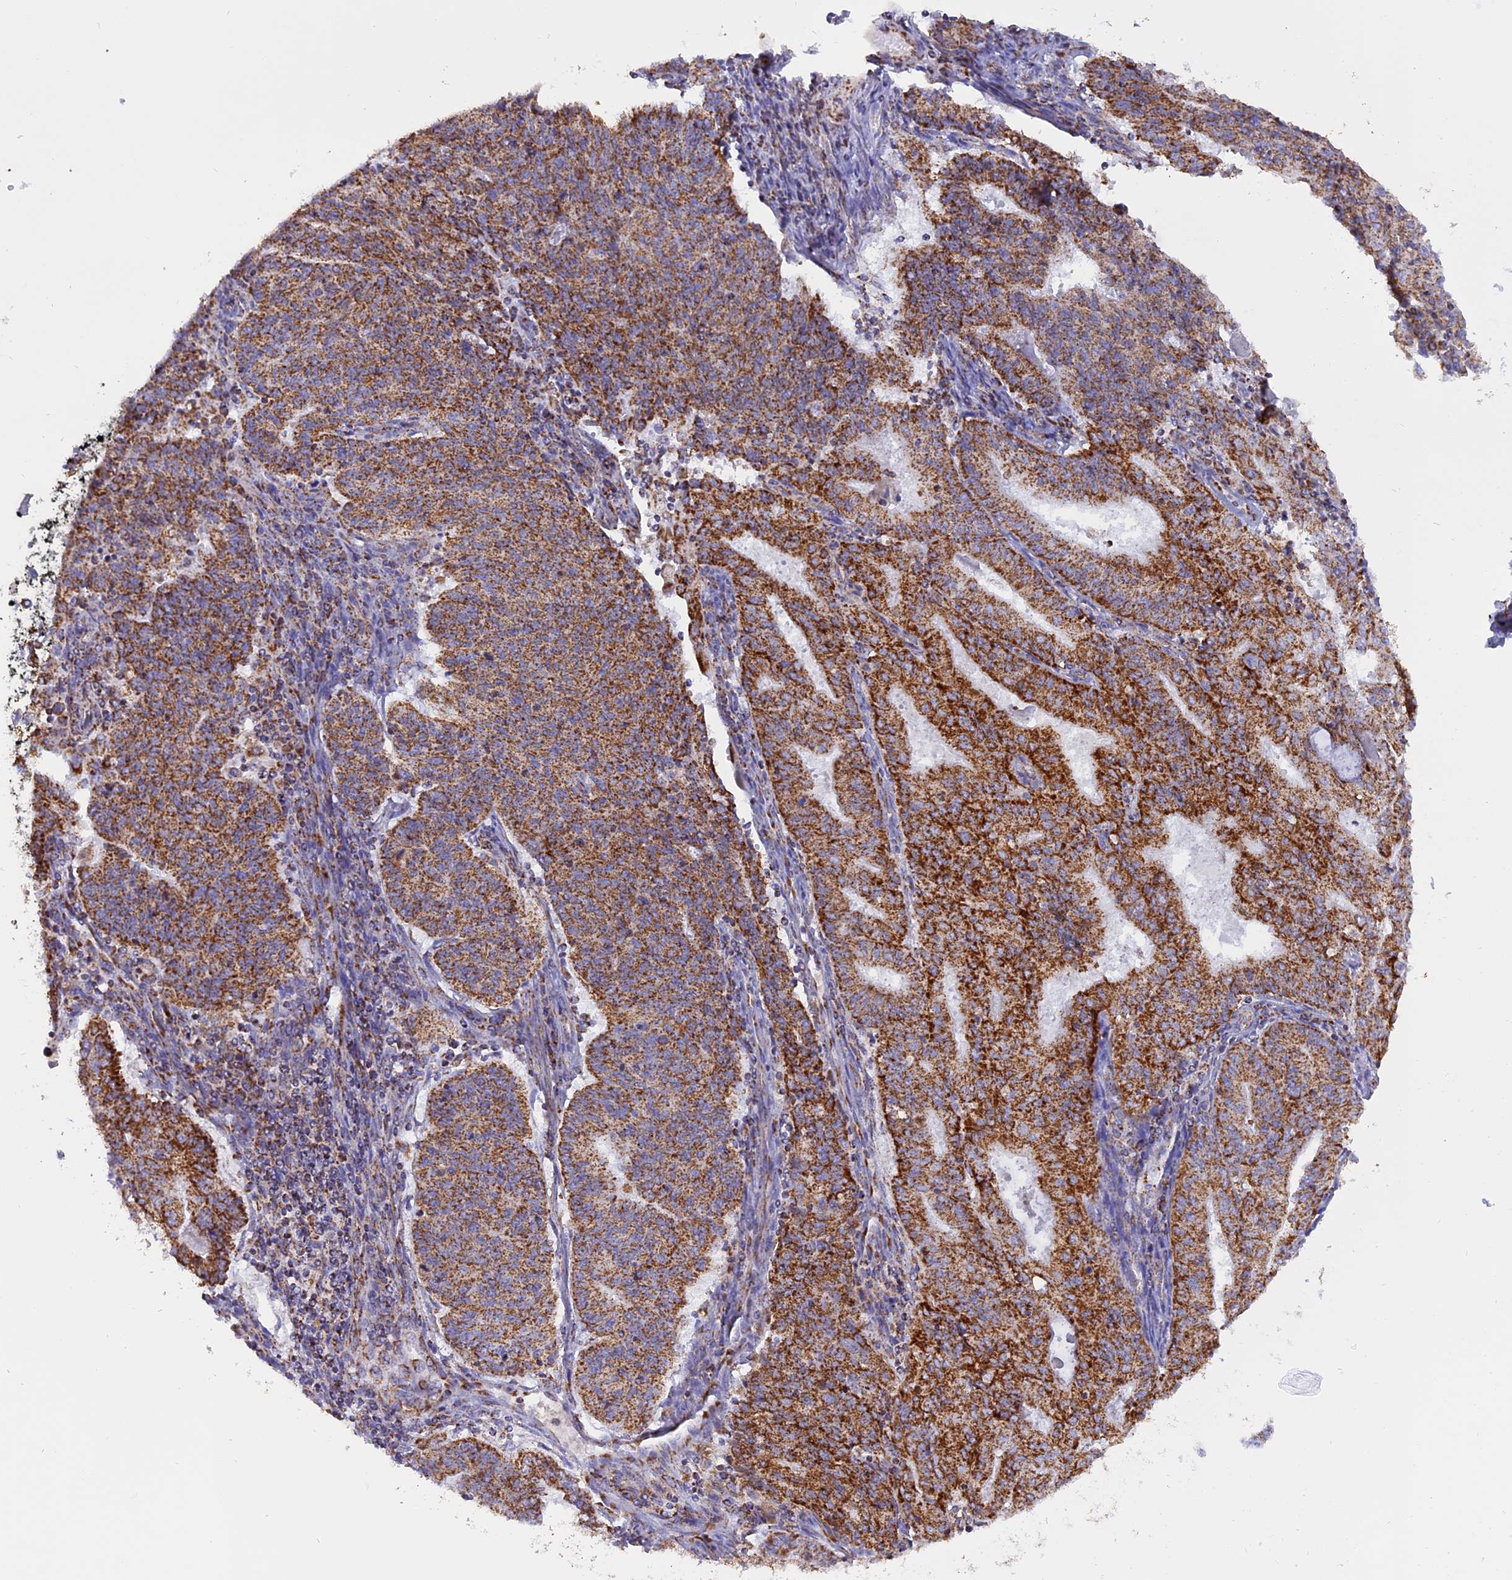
{"staining": {"intensity": "strong", "quantity": ">75%", "location": "cytoplasmic/membranous"}, "tissue": "endometrial cancer", "cell_type": "Tumor cells", "image_type": "cancer", "snomed": [{"axis": "morphology", "description": "Adenocarcinoma, NOS"}, {"axis": "topography", "description": "Endometrium"}], "caption": "This micrograph exhibits endometrial adenocarcinoma stained with immunohistochemistry (IHC) to label a protein in brown. The cytoplasmic/membranous of tumor cells show strong positivity for the protein. Nuclei are counter-stained blue.", "gene": "KCNG1", "patient": {"sex": "female", "age": 59}}